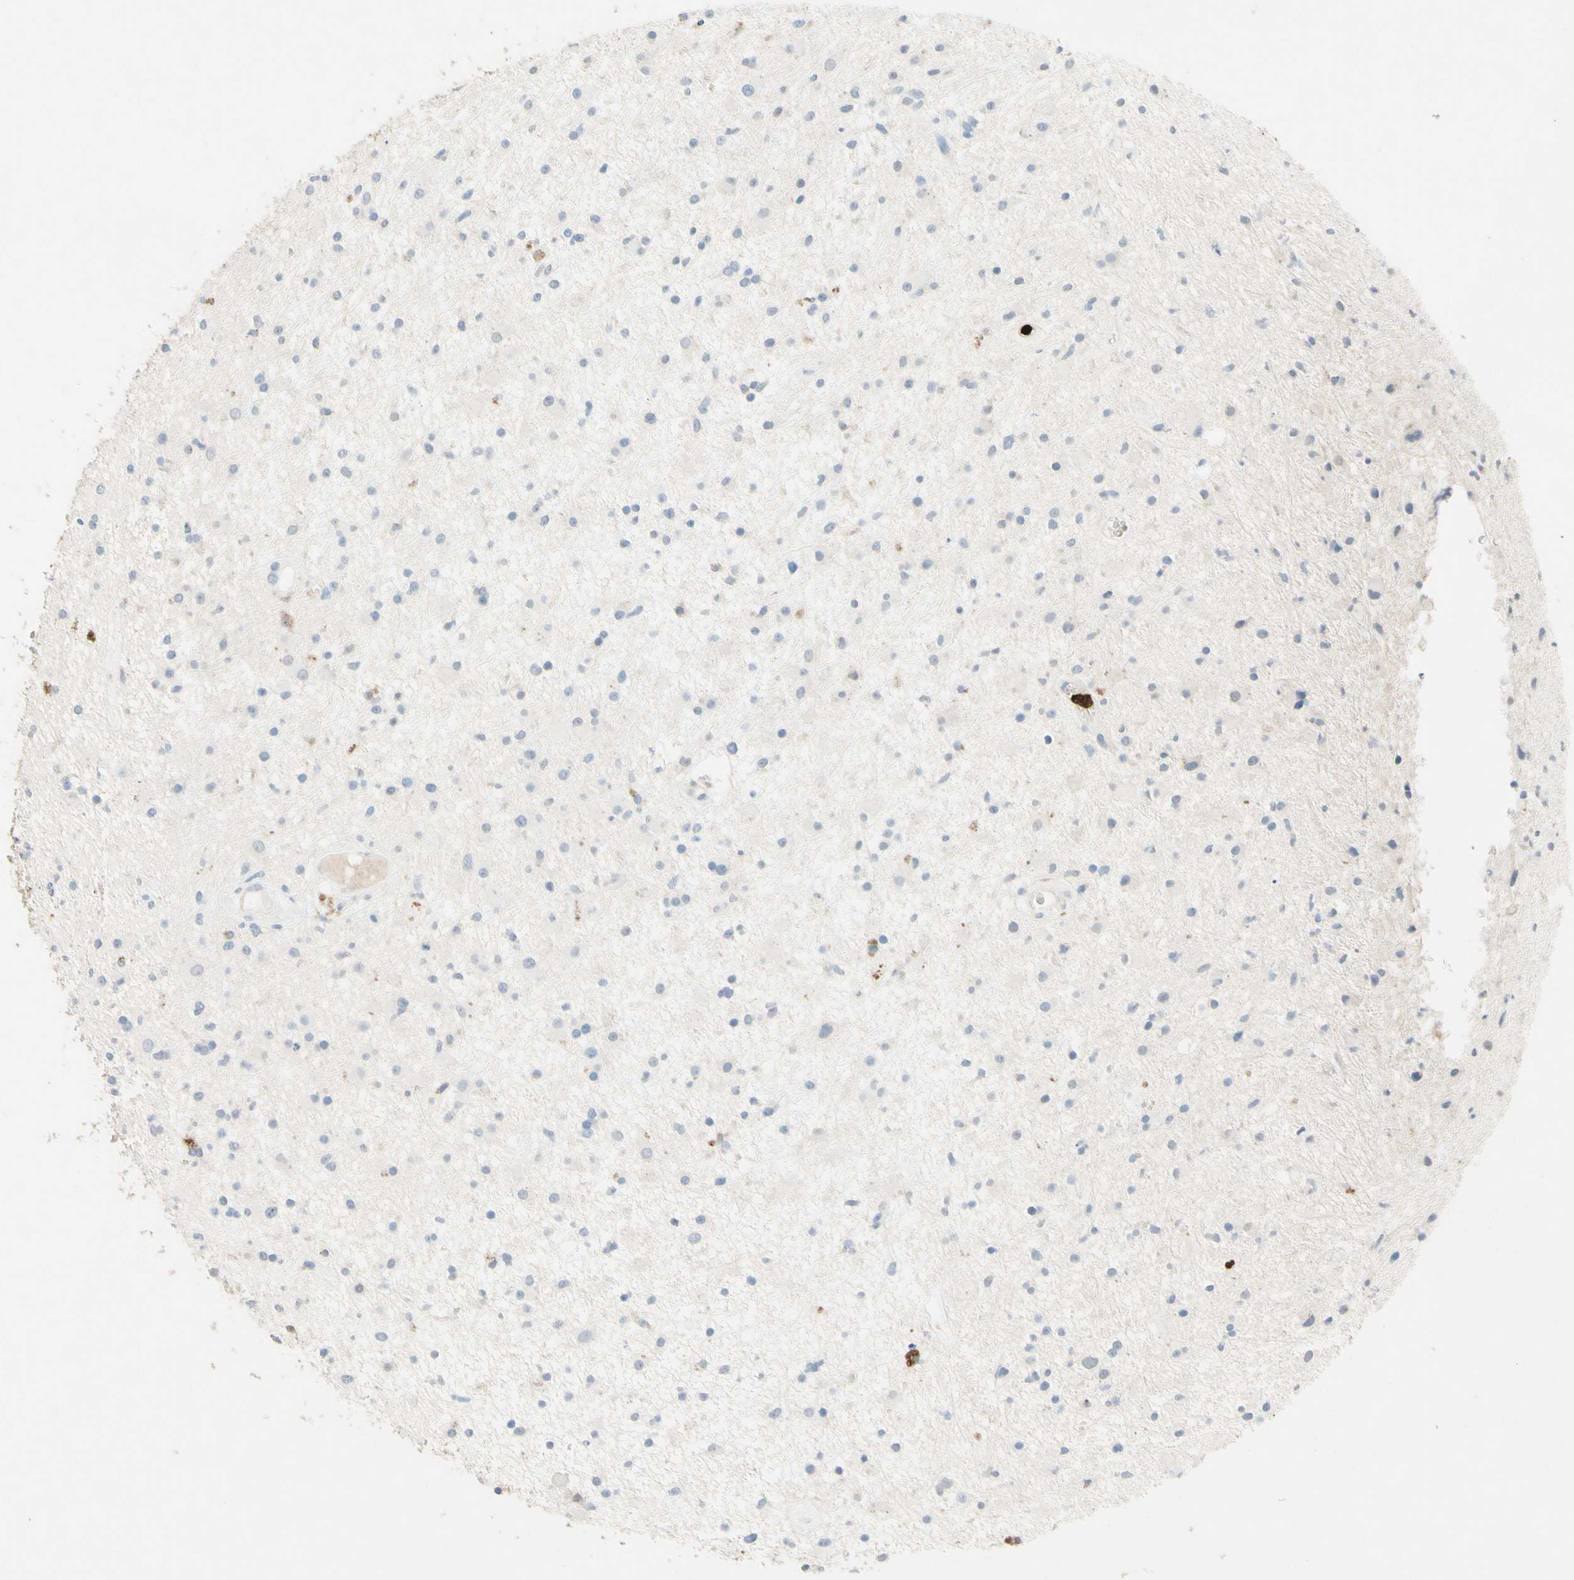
{"staining": {"intensity": "negative", "quantity": "none", "location": "none"}, "tissue": "glioma", "cell_type": "Tumor cells", "image_type": "cancer", "snomed": [{"axis": "morphology", "description": "Glioma, malignant, High grade"}, {"axis": "topography", "description": "Brain"}], "caption": "DAB immunohistochemical staining of human malignant glioma (high-grade) reveals no significant expression in tumor cells. (Stains: DAB IHC with hematoxylin counter stain, Microscopy: brightfield microscopy at high magnification).", "gene": "NFKBIZ", "patient": {"sex": "male", "age": 33}}